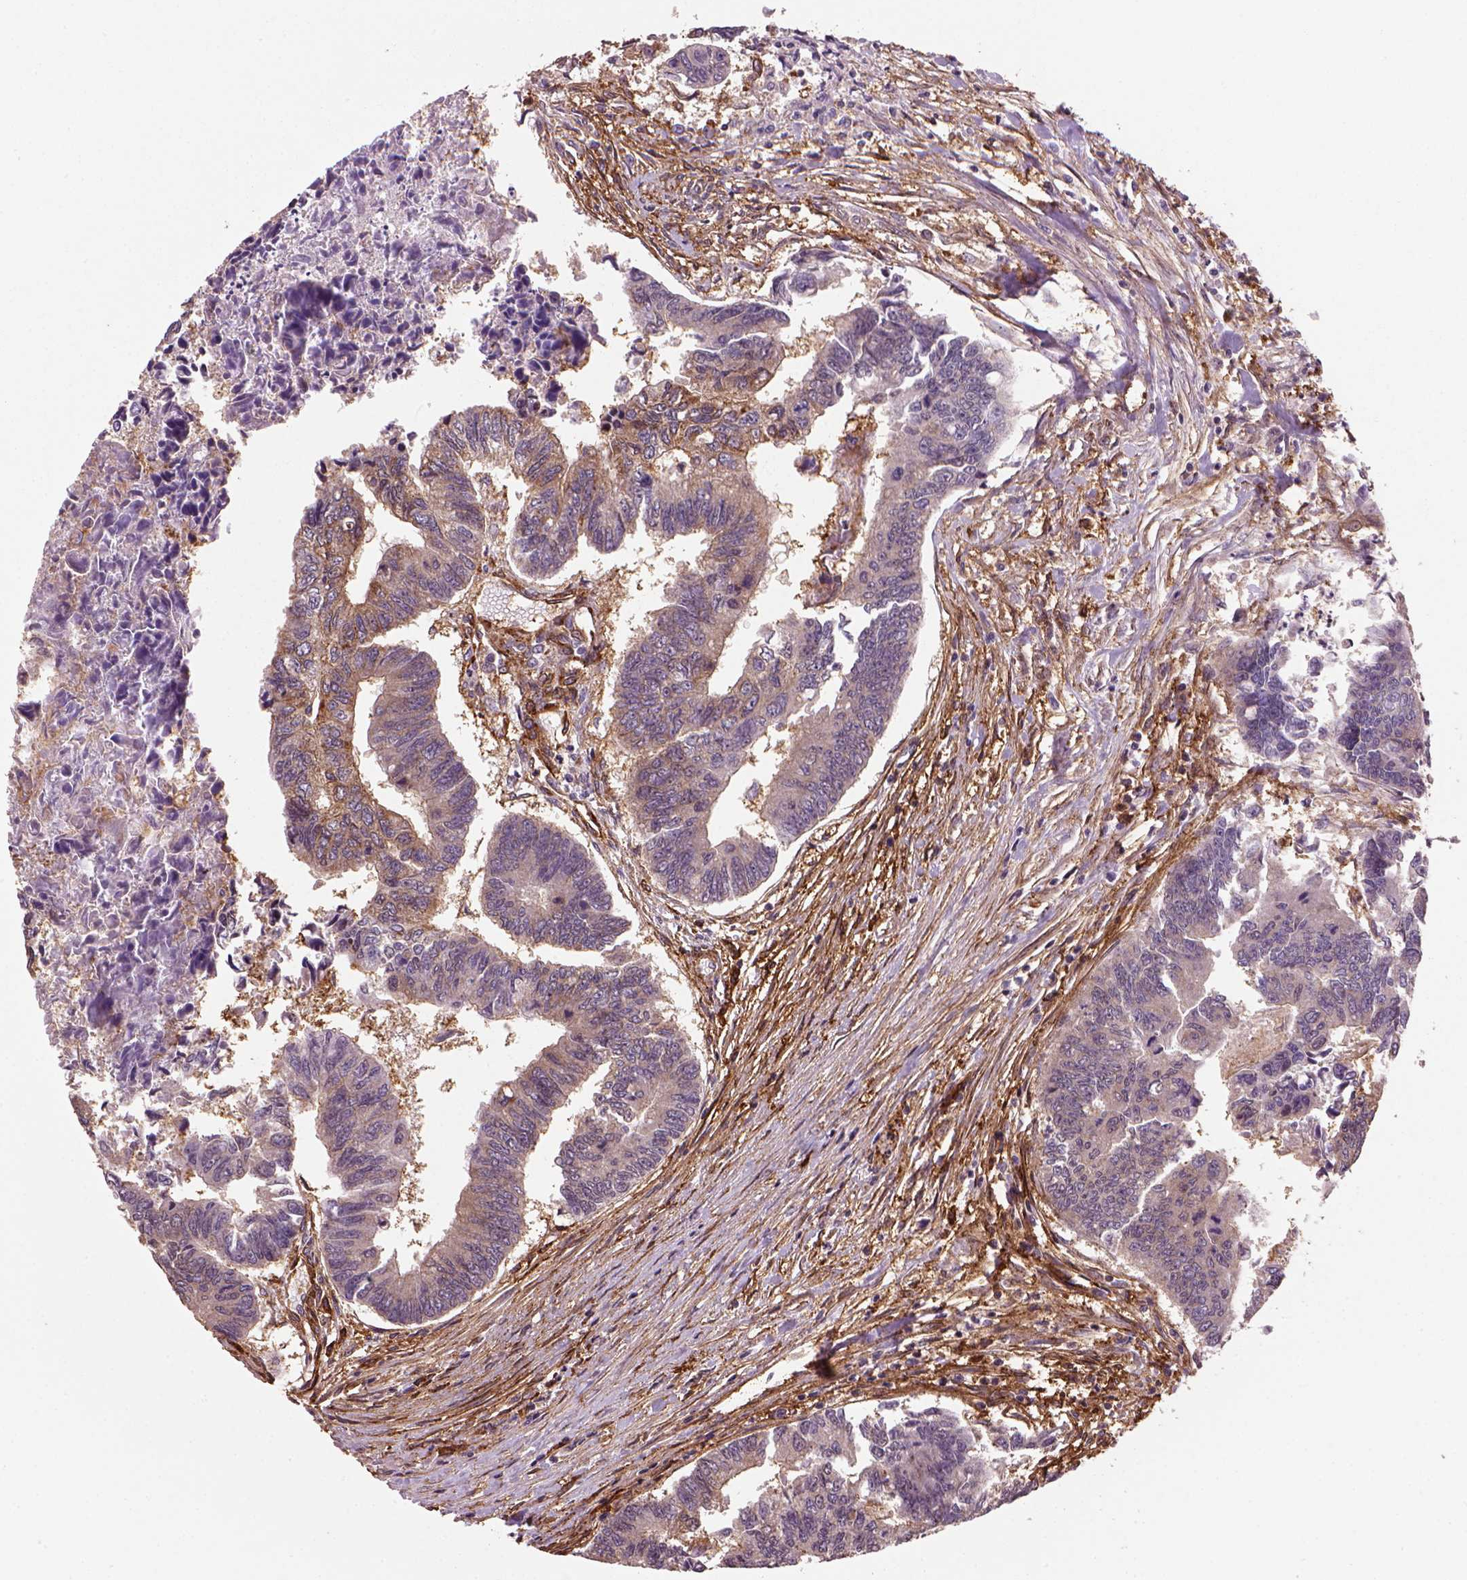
{"staining": {"intensity": "weak", "quantity": "25%-75%", "location": "cytoplasmic/membranous"}, "tissue": "colorectal cancer", "cell_type": "Tumor cells", "image_type": "cancer", "snomed": [{"axis": "morphology", "description": "Adenocarcinoma, NOS"}, {"axis": "topography", "description": "Colon"}], "caption": "Adenocarcinoma (colorectal) tissue exhibits weak cytoplasmic/membranous expression in approximately 25%-75% of tumor cells, visualized by immunohistochemistry.", "gene": "MARCKS", "patient": {"sex": "female", "age": 65}}